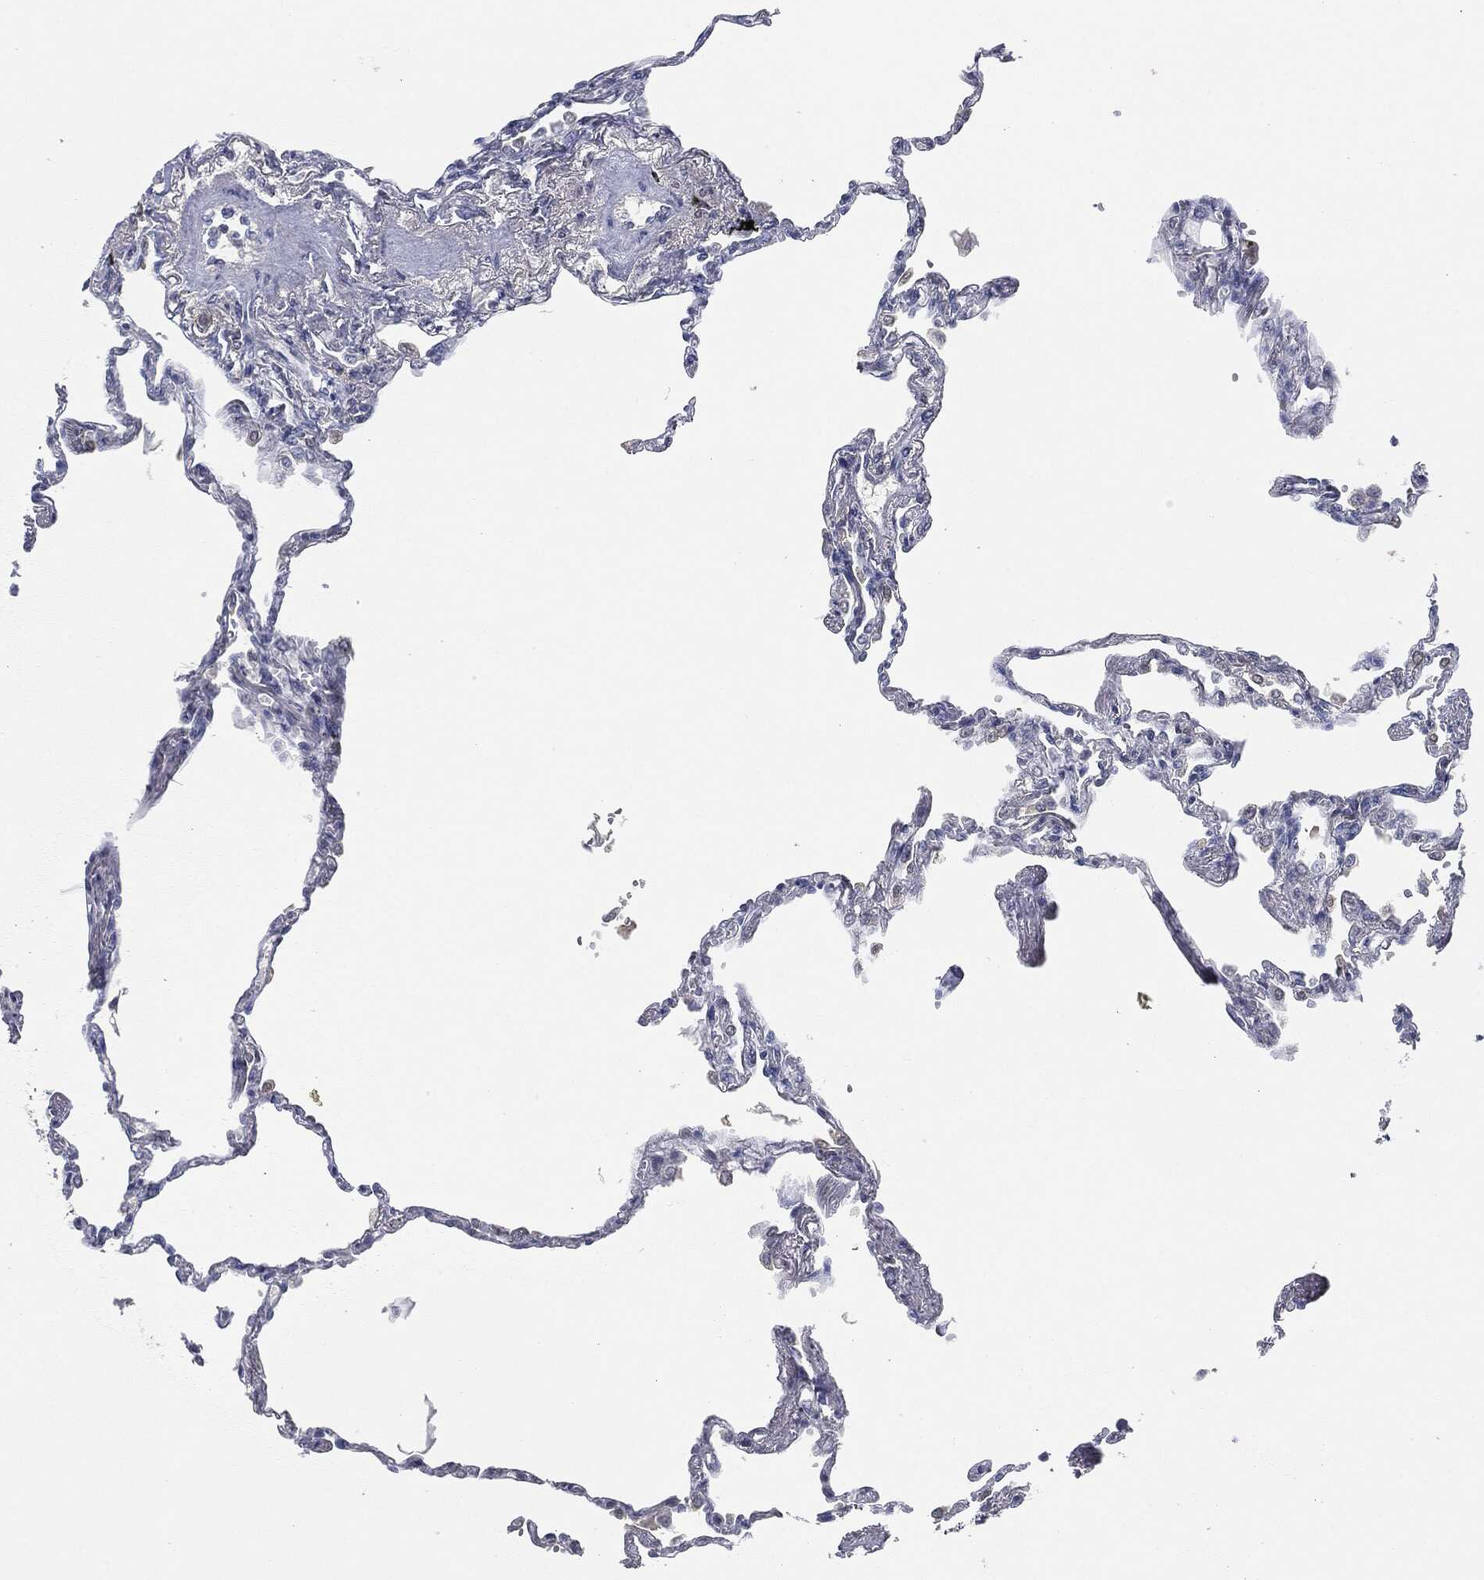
{"staining": {"intensity": "negative", "quantity": "none", "location": "none"}, "tissue": "lung", "cell_type": "Alveolar cells", "image_type": "normal", "snomed": [{"axis": "morphology", "description": "Normal tissue, NOS"}, {"axis": "topography", "description": "Lung"}], "caption": "Micrograph shows no significant protein expression in alveolar cells of unremarkable lung. (Stains: DAB (3,3'-diaminobenzidine) IHC with hematoxylin counter stain, Microscopy: brightfield microscopy at high magnification).", "gene": "SIGLEC7", "patient": {"sex": "male", "age": 78}}